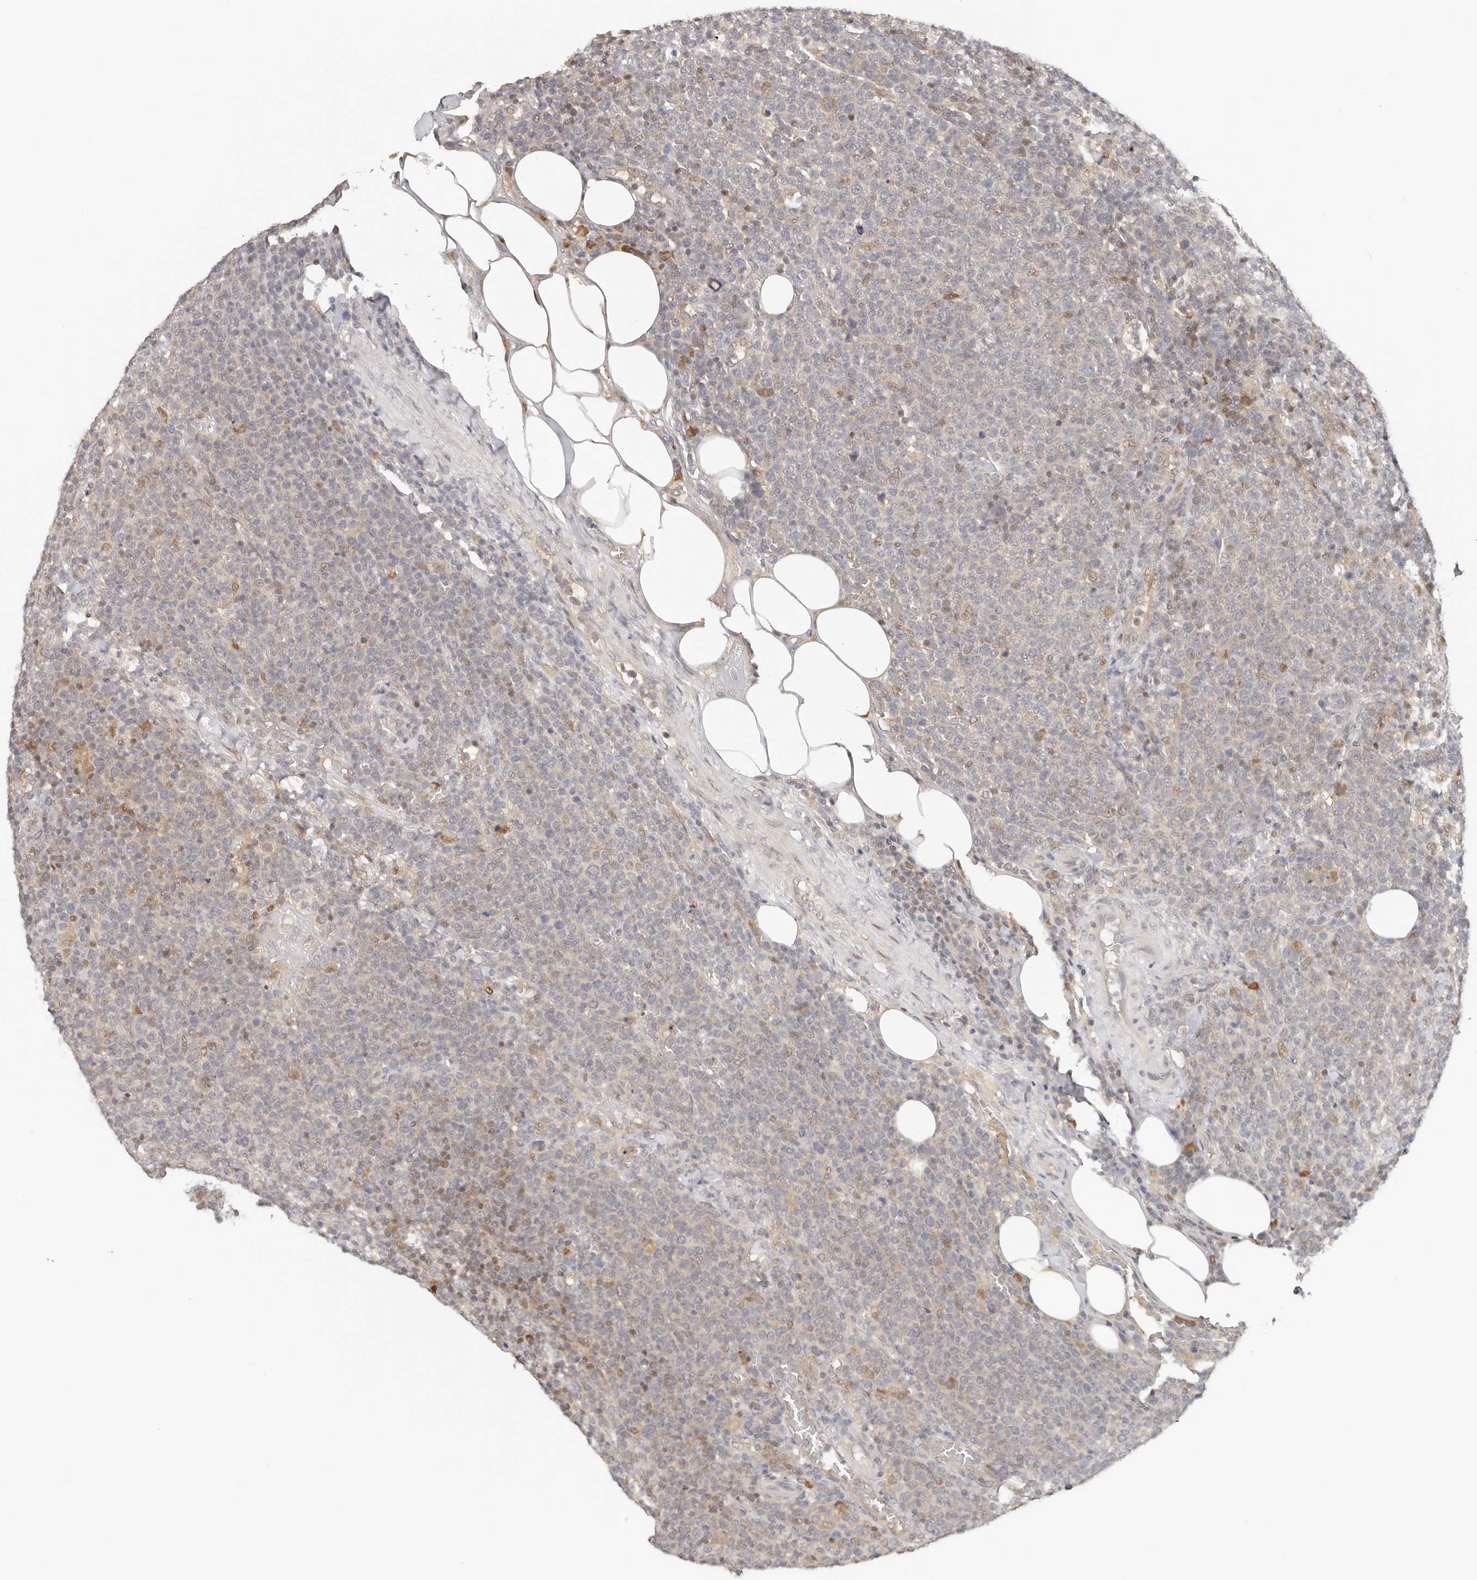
{"staining": {"intensity": "negative", "quantity": "none", "location": "none"}, "tissue": "lymphoma", "cell_type": "Tumor cells", "image_type": "cancer", "snomed": [{"axis": "morphology", "description": "Malignant lymphoma, non-Hodgkin's type, High grade"}, {"axis": "topography", "description": "Lymph node"}], "caption": "Protein analysis of high-grade malignant lymphoma, non-Hodgkin's type exhibits no significant expression in tumor cells.", "gene": "LARP7", "patient": {"sex": "male", "age": 61}}